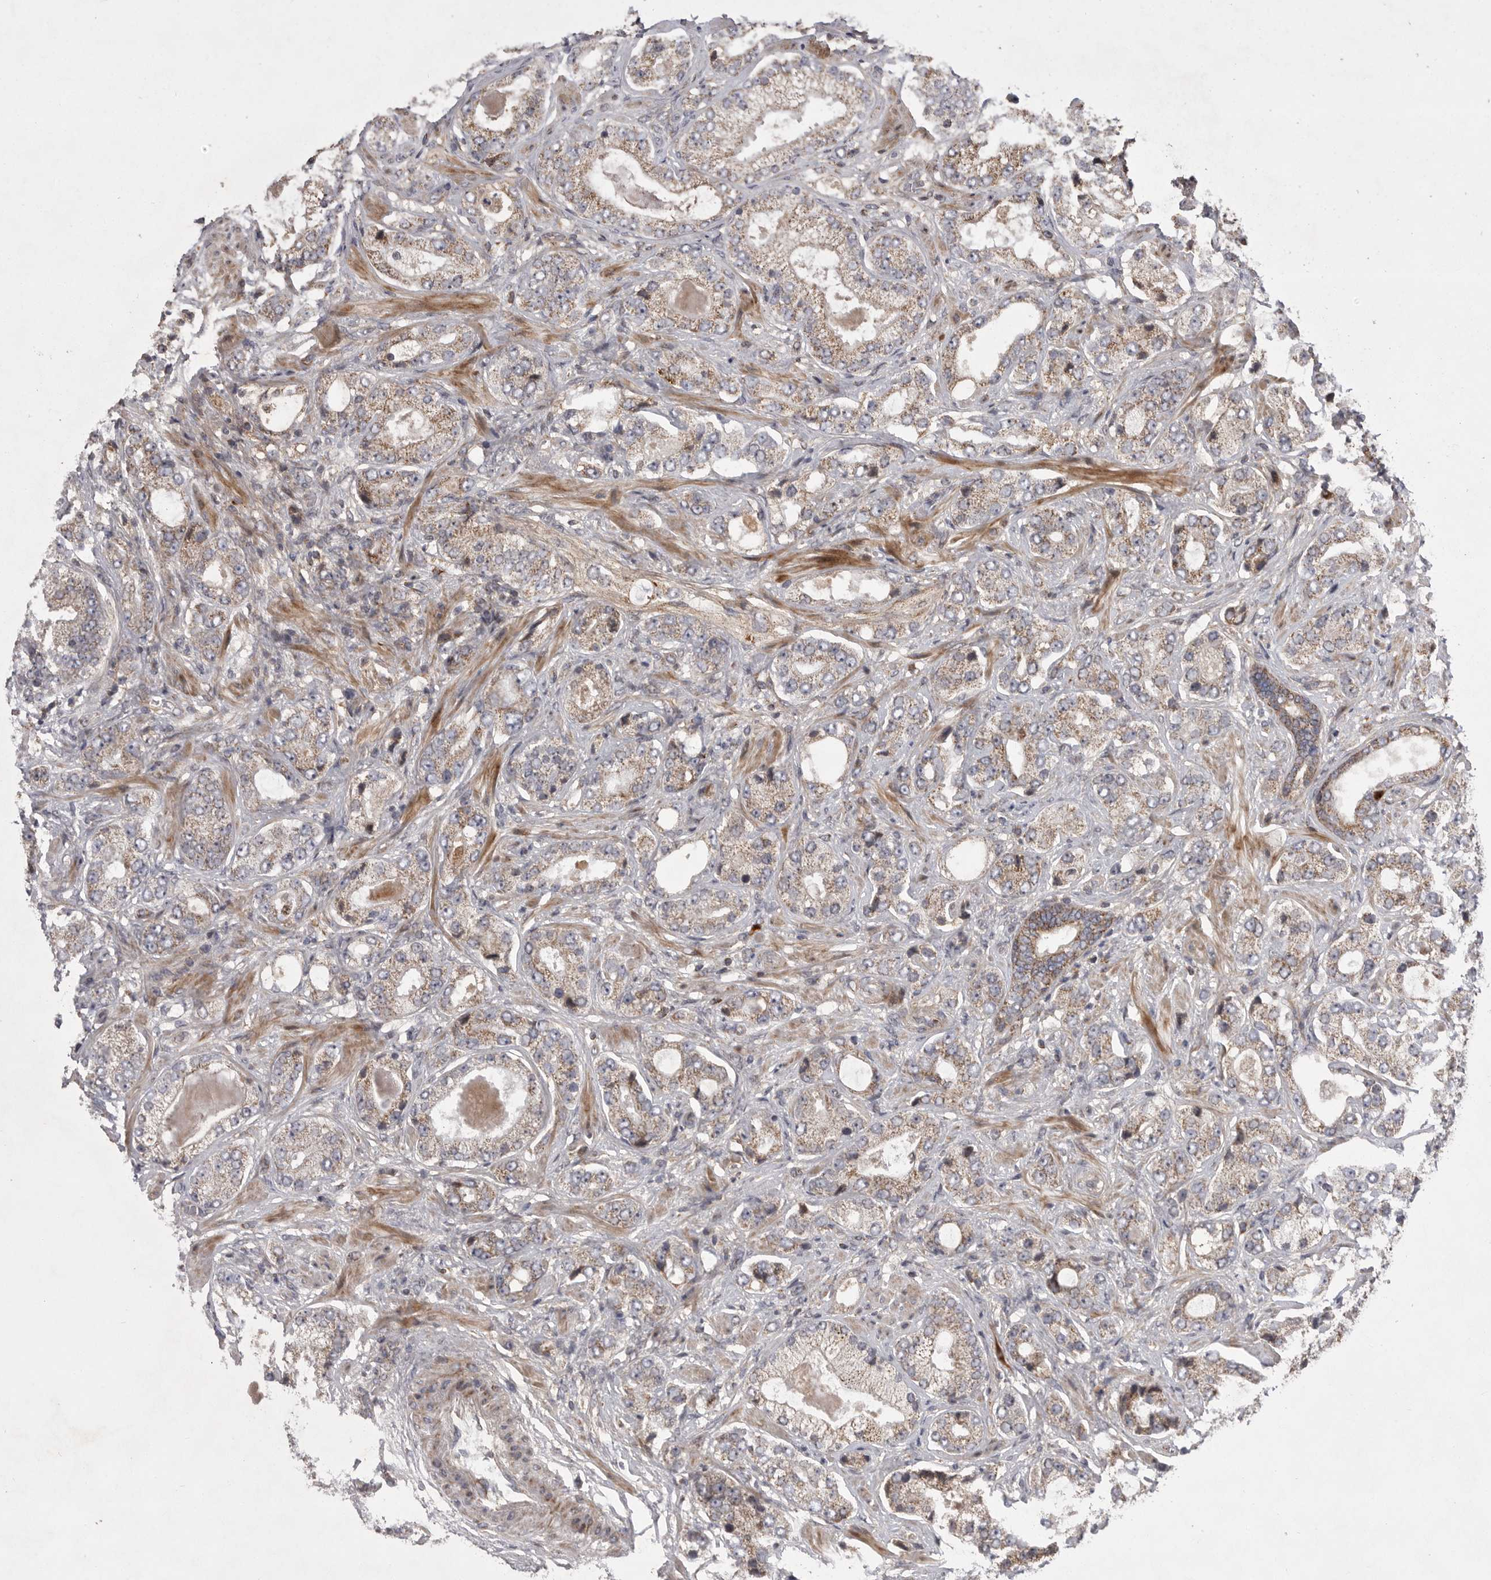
{"staining": {"intensity": "moderate", "quantity": "25%-75%", "location": "cytoplasmic/membranous"}, "tissue": "prostate cancer", "cell_type": "Tumor cells", "image_type": "cancer", "snomed": [{"axis": "morphology", "description": "Normal tissue, NOS"}, {"axis": "morphology", "description": "Adenocarcinoma, High grade"}, {"axis": "topography", "description": "Prostate"}, {"axis": "topography", "description": "Peripheral nerve tissue"}], "caption": "Immunohistochemistry (DAB (3,3'-diaminobenzidine)) staining of human prostate cancer (adenocarcinoma (high-grade)) displays moderate cytoplasmic/membranous protein positivity in approximately 25%-75% of tumor cells.", "gene": "KYAT3", "patient": {"sex": "male", "age": 59}}